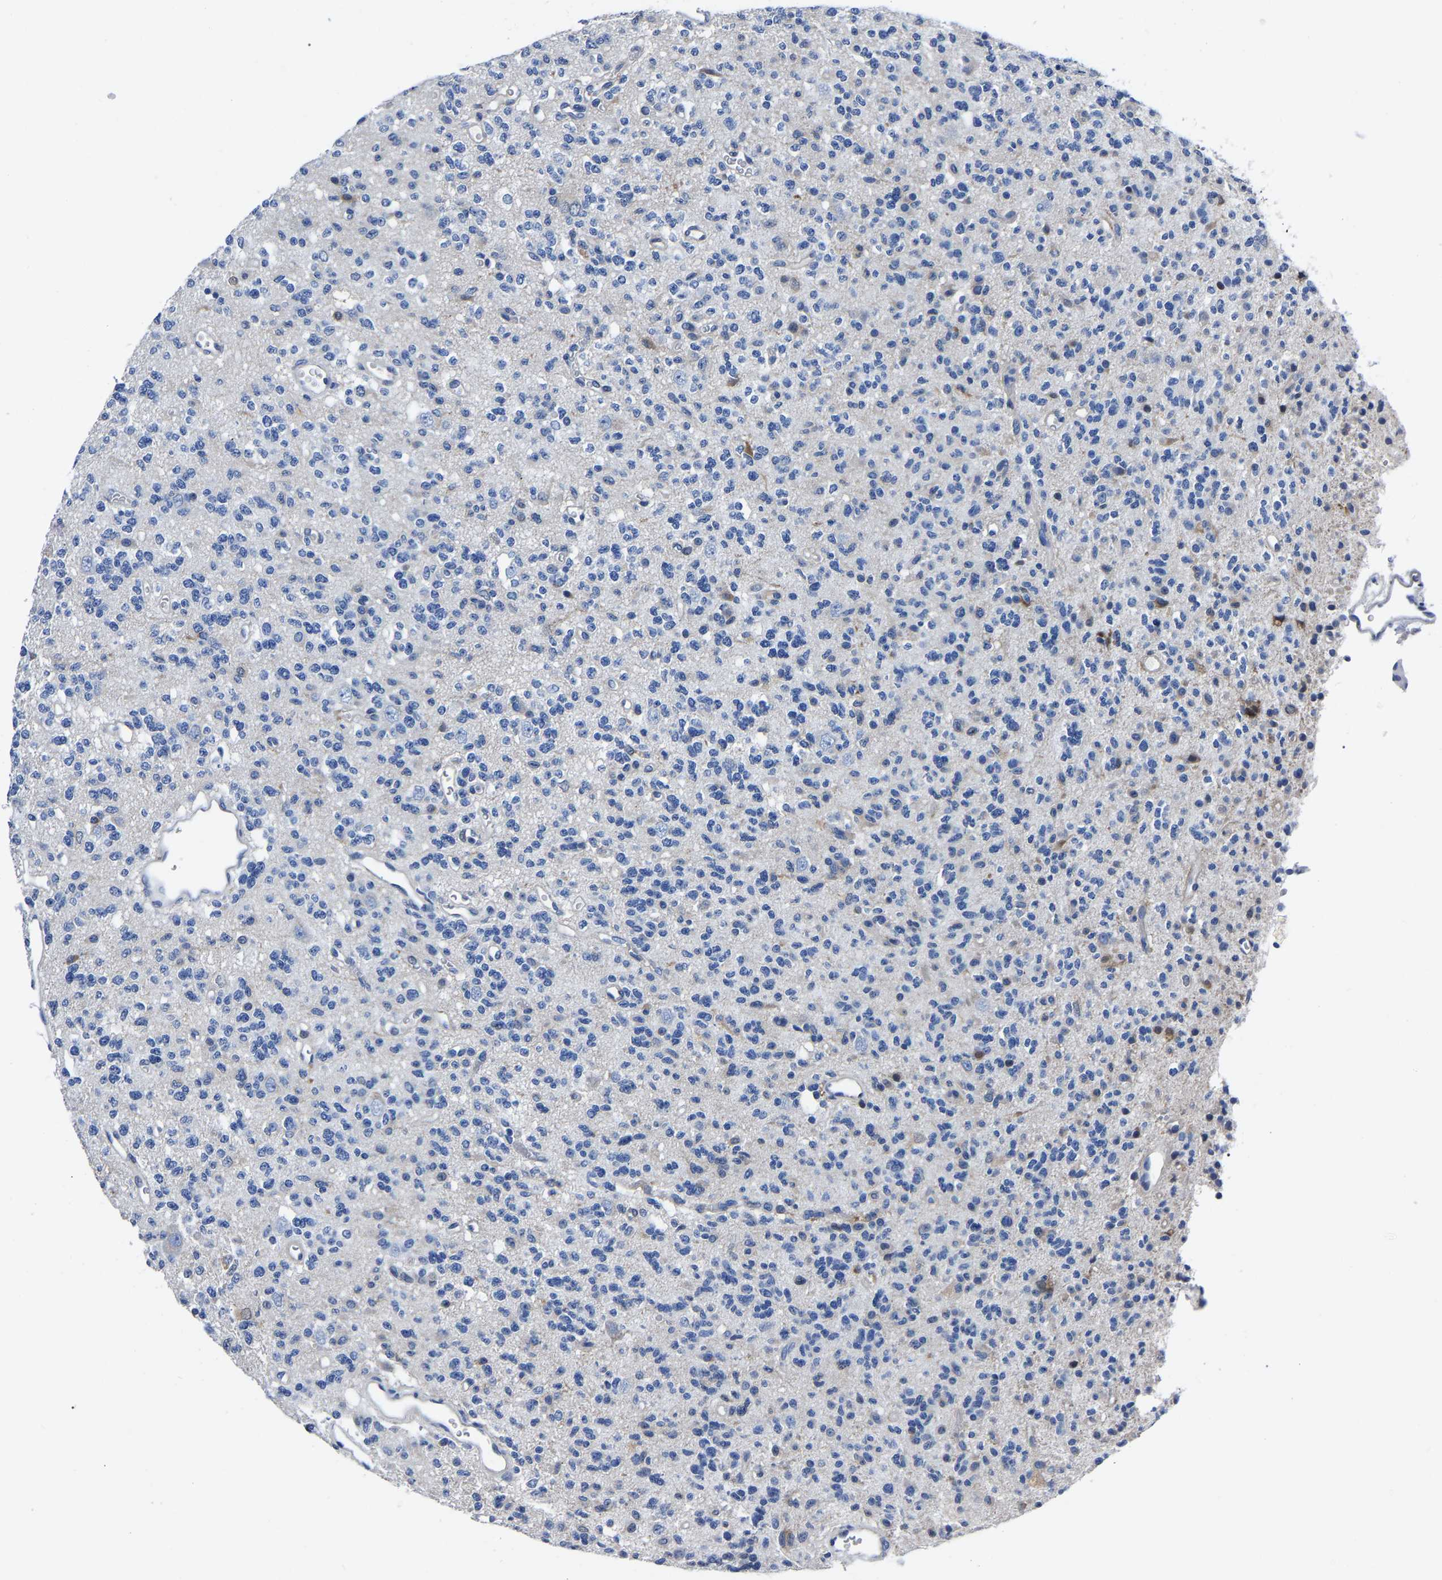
{"staining": {"intensity": "negative", "quantity": "none", "location": "none"}, "tissue": "glioma", "cell_type": "Tumor cells", "image_type": "cancer", "snomed": [{"axis": "morphology", "description": "Glioma, malignant, Low grade"}, {"axis": "topography", "description": "Brain"}], "caption": "The photomicrograph exhibits no significant positivity in tumor cells of low-grade glioma (malignant).", "gene": "MOV10L1", "patient": {"sex": "male", "age": 38}}